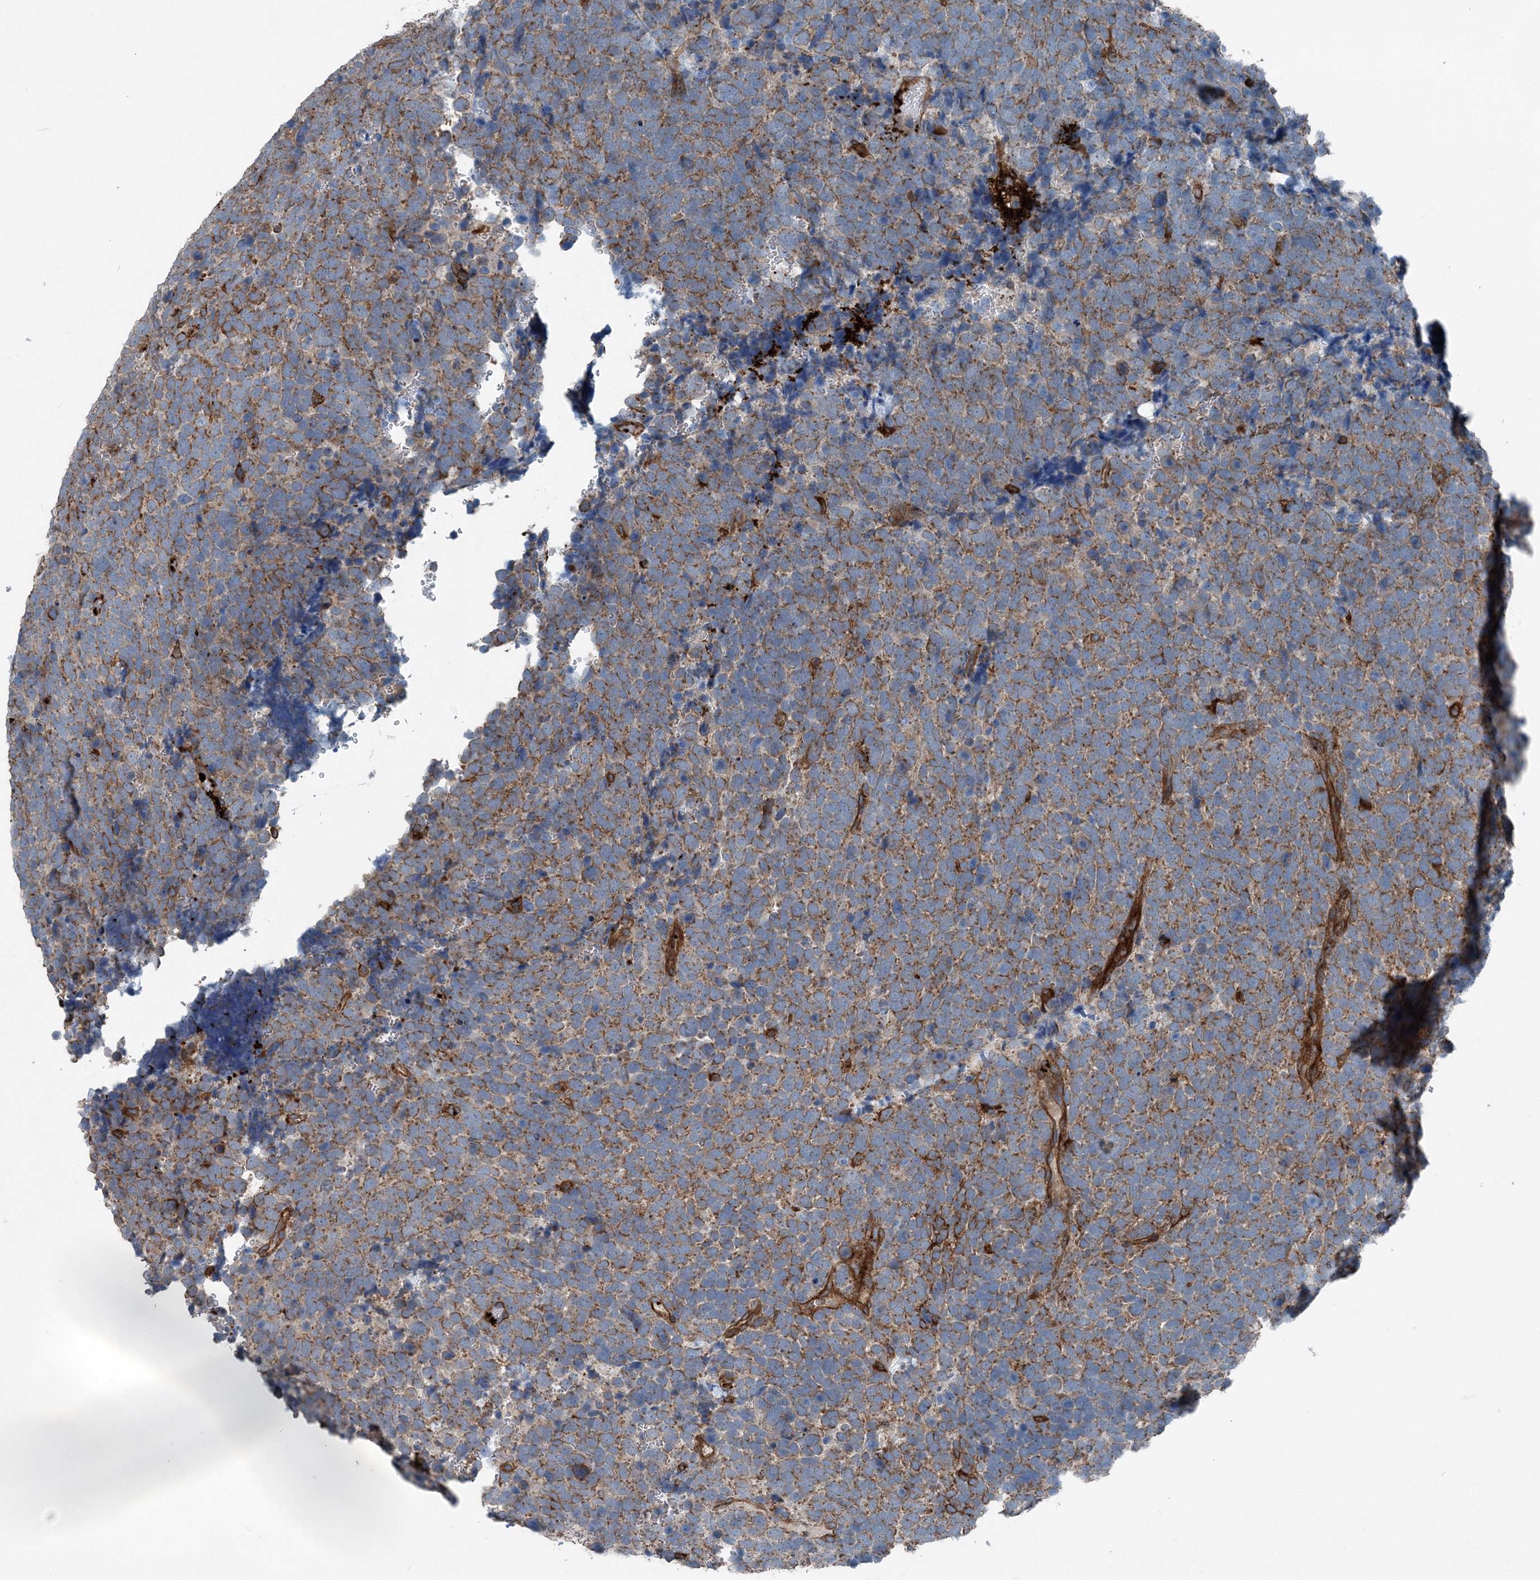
{"staining": {"intensity": "moderate", "quantity": ">75%", "location": "cytoplasmic/membranous"}, "tissue": "urothelial cancer", "cell_type": "Tumor cells", "image_type": "cancer", "snomed": [{"axis": "morphology", "description": "Urothelial carcinoma, High grade"}, {"axis": "topography", "description": "Urinary bladder"}], "caption": "Urothelial cancer stained with immunohistochemistry demonstrates moderate cytoplasmic/membranous staining in about >75% of tumor cells.", "gene": "DGUOK", "patient": {"sex": "female", "age": 82}}